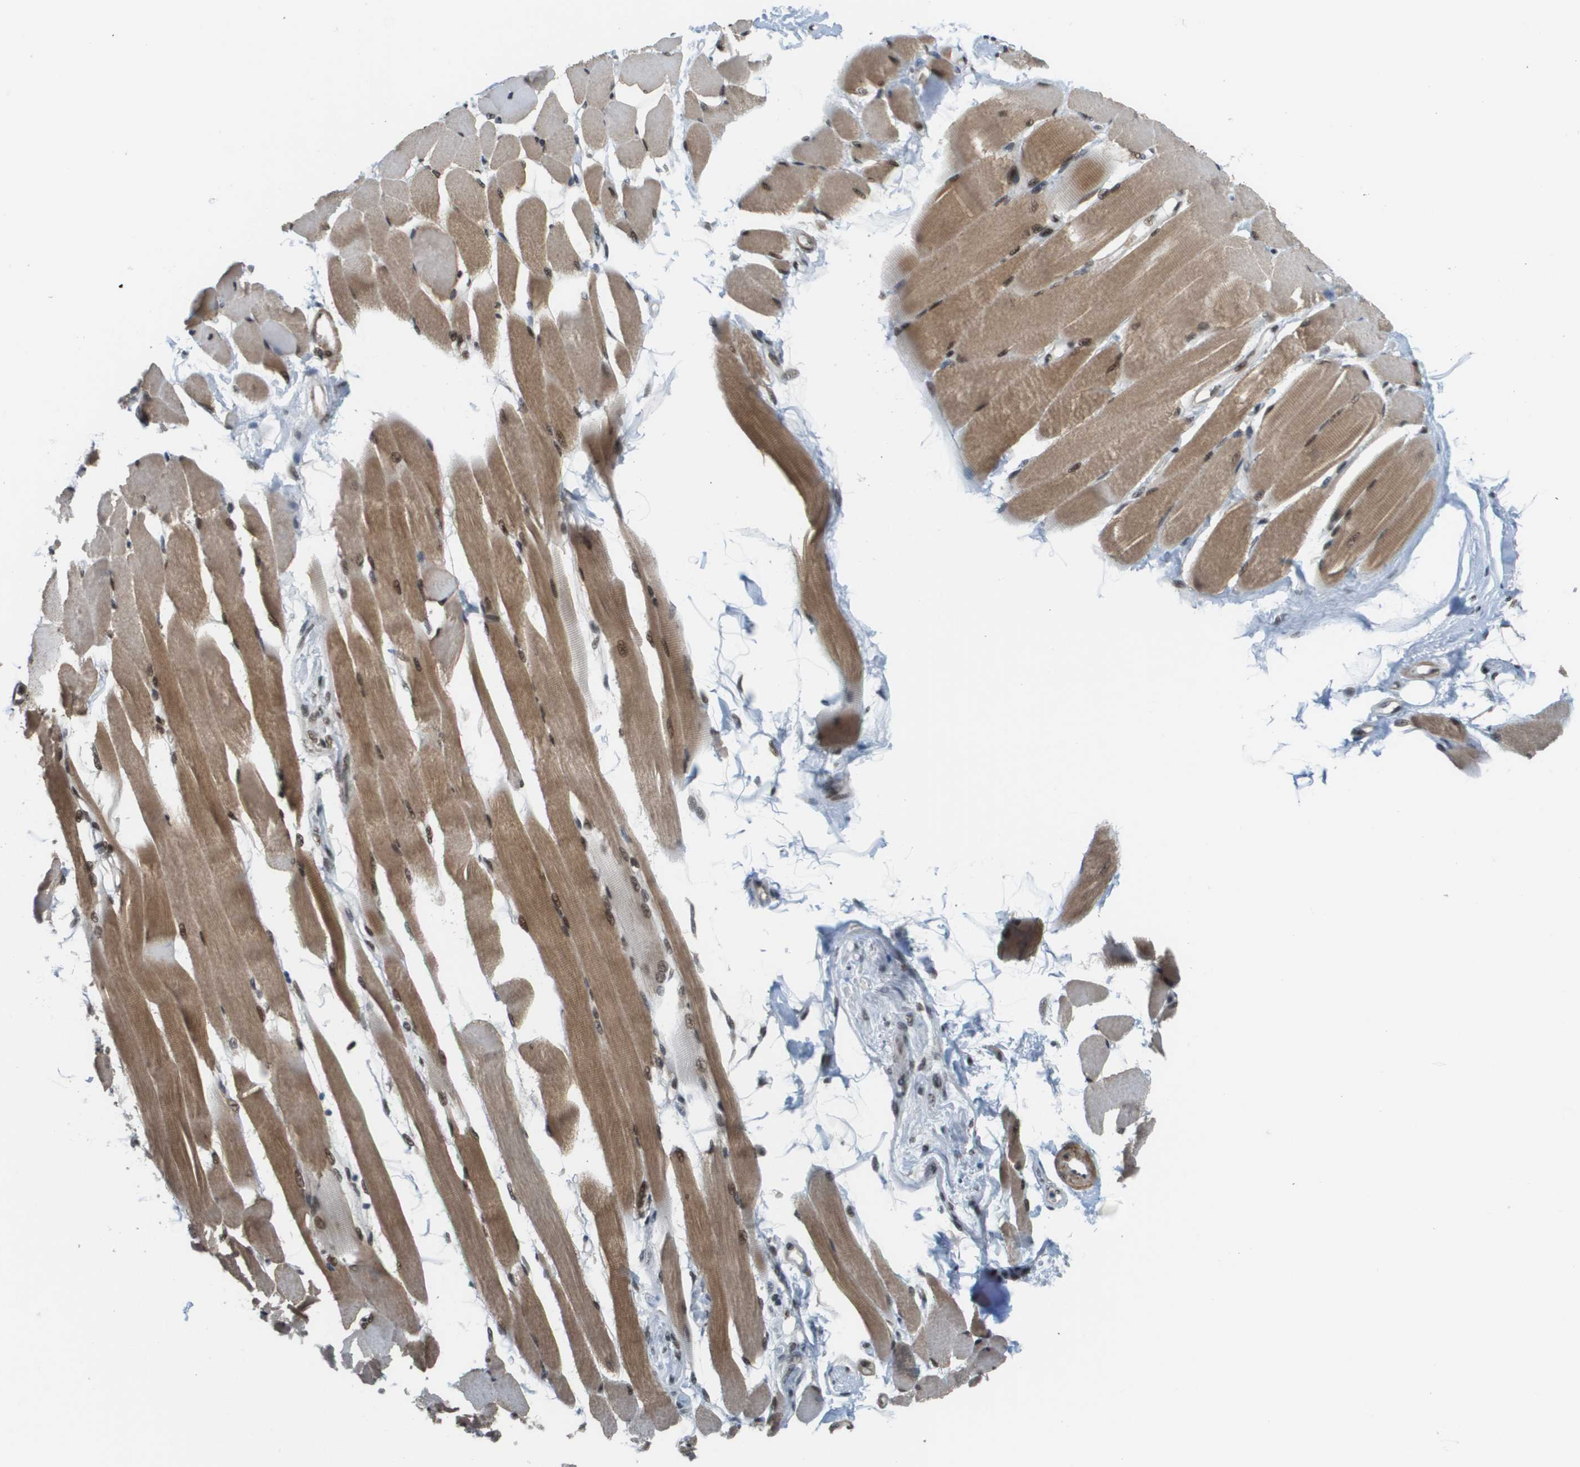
{"staining": {"intensity": "strong", "quantity": ">75%", "location": "cytoplasmic/membranous,nuclear"}, "tissue": "skeletal muscle", "cell_type": "Myocytes", "image_type": "normal", "snomed": [{"axis": "morphology", "description": "Normal tissue, NOS"}, {"axis": "topography", "description": "Skeletal muscle"}, {"axis": "topography", "description": "Peripheral nerve tissue"}], "caption": "This histopathology image exhibits normal skeletal muscle stained with IHC to label a protein in brown. The cytoplasmic/membranous,nuclear of myocytes show strong positivity for the protein. Nuclei are counter-stained blue.", "gene": "PRCC", "patient": {"sex": "female", "age": 84}}